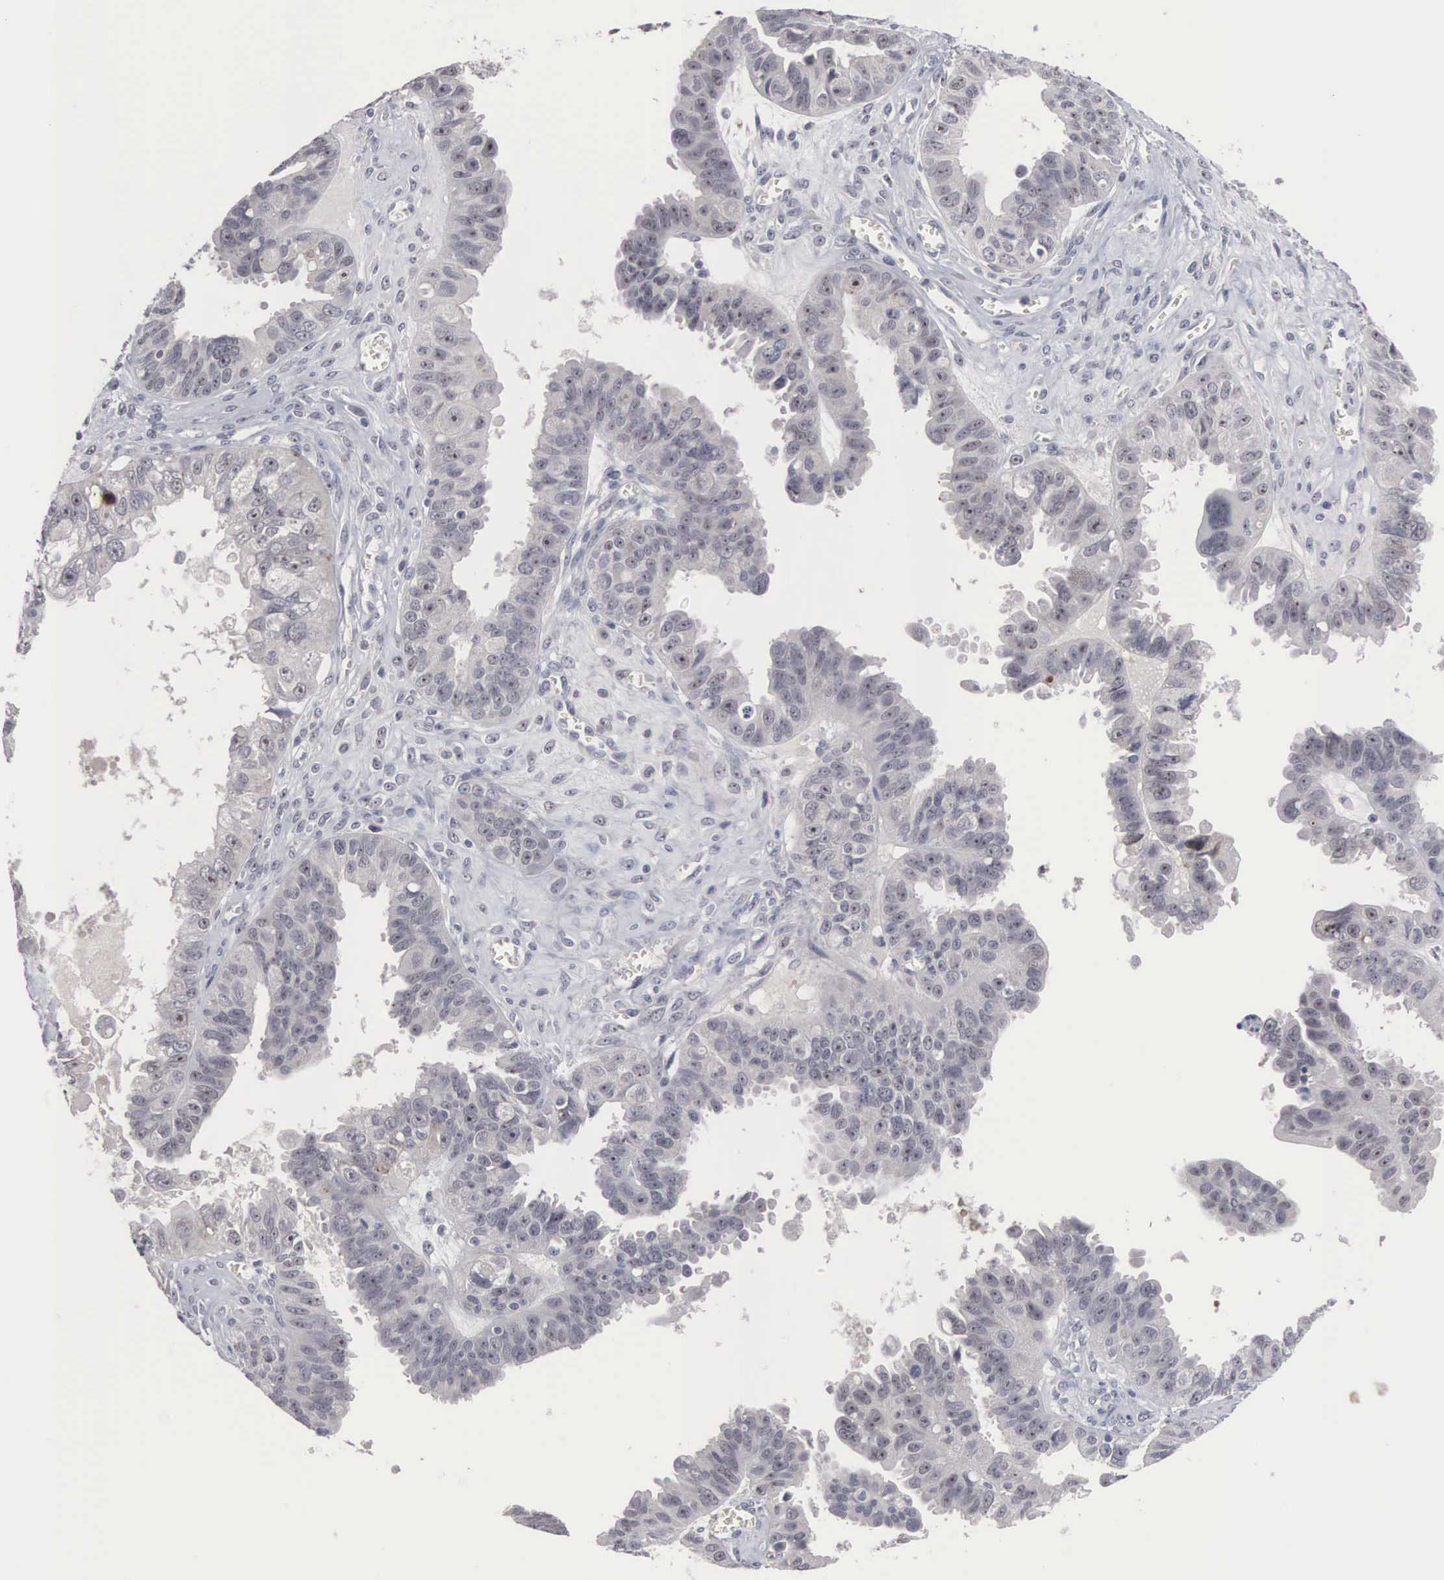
{"staining": {"intensity": "negative", "quantity": "none", "location": "none"}, "tissue": "ovarian cancer", "cell_type": "Tumor cells", "image_type": "cancer", "snomed": [{"axis": "morphology", "description": "Carcinoma, endometroid"}, {"axis": "topography", "description": "Ovary"}], "caption": "High magnification brightfield microscopy of endometroid carcinoma (ovarian) stained with DAB (brown) and counterstained with hematoxylin (blue): tumor cells show no significant positivity. (DAB (3,3'-diaminobenzidine) immunohistochemistry (IHC) with hematoxylin counter stain).", "gene": "ACOT4", "patient": {"sex": "female", "age": 85}}